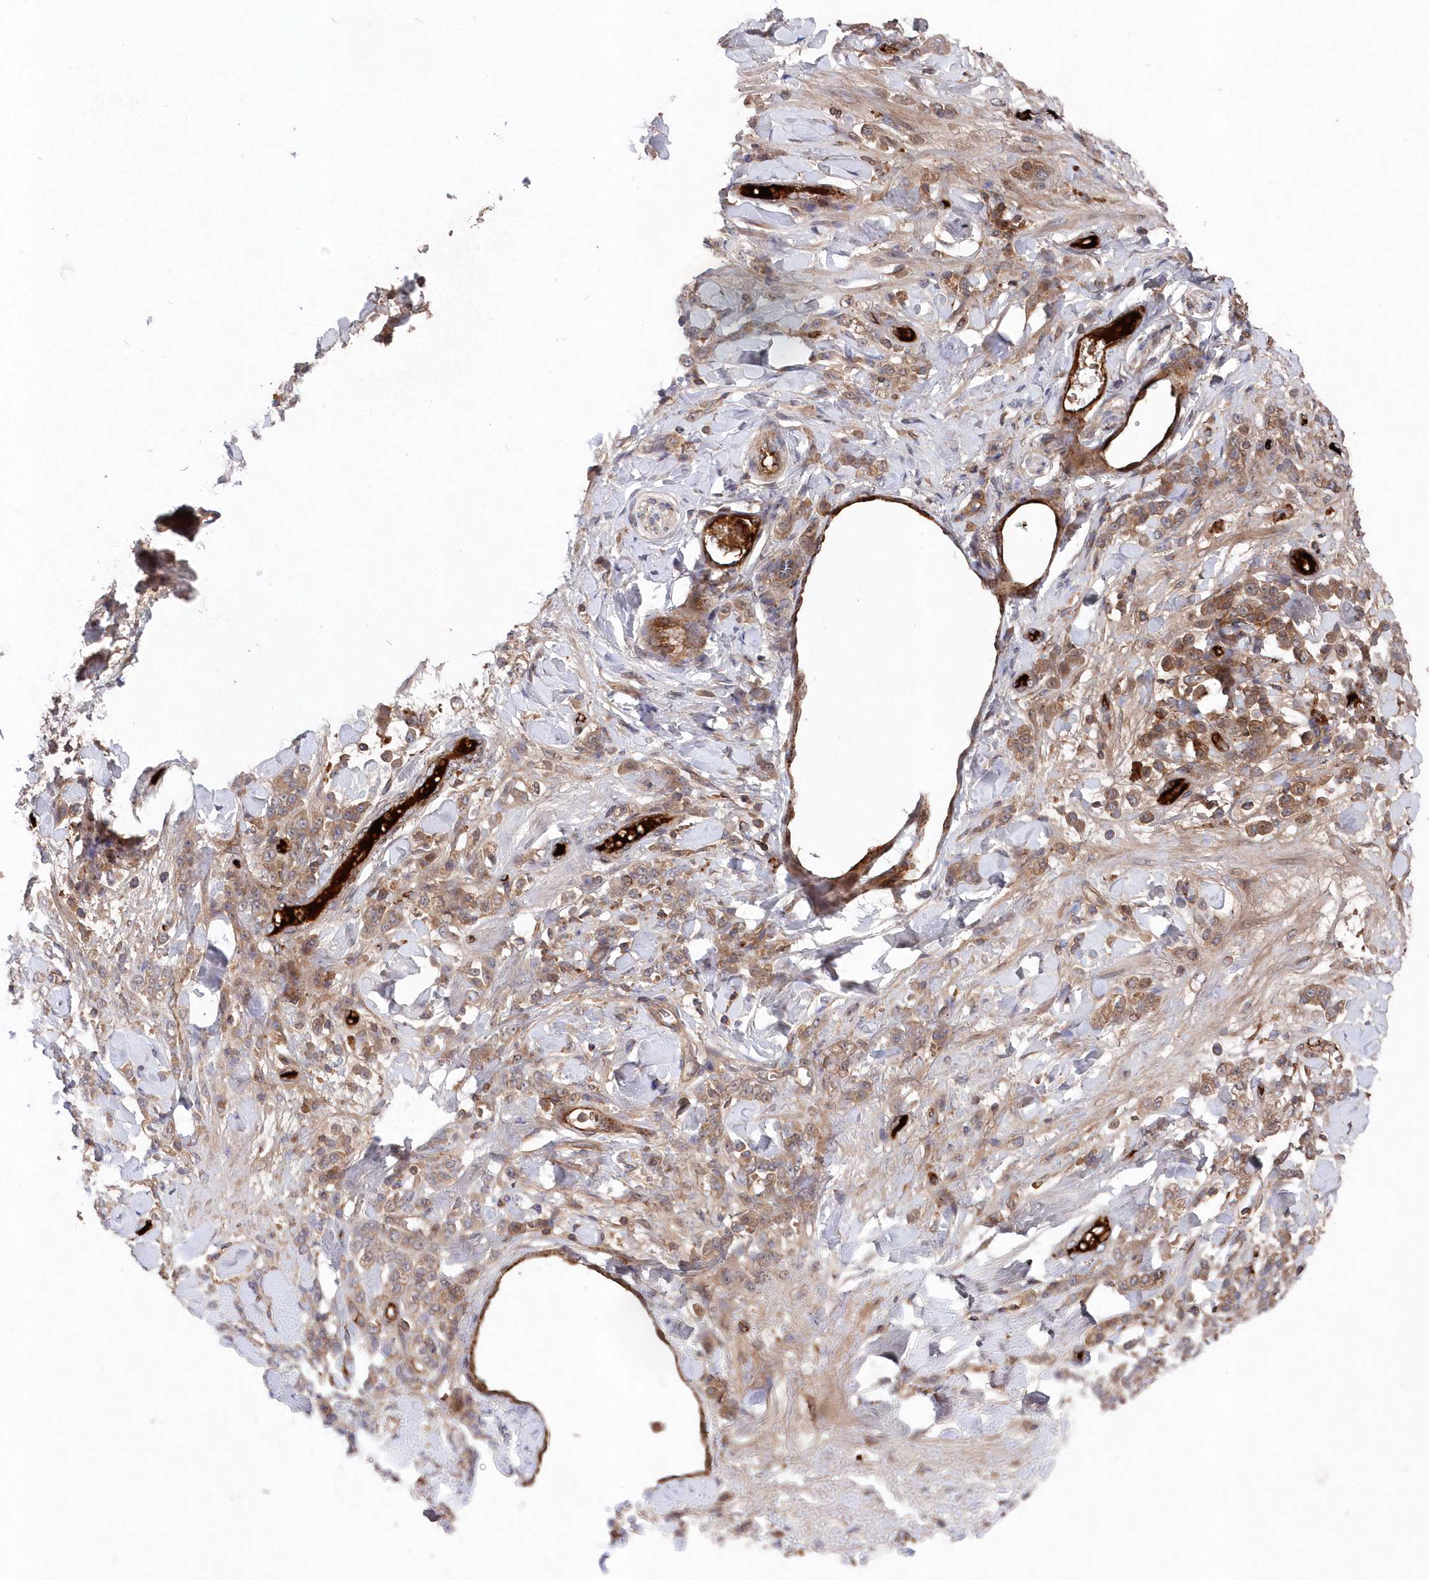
{"staining": {"intensity": "weak", "quantity": ">75%", "location": "cytoplasmic/membranous"}, "tissue": "stomach cancer", "cell_type": "Tumor cells", "image_type": "cancer", "snomed": [{"axis": "morphology", "description": "Normal tissue, NOS"}, {"axis": "morphology", "description": "Adenocarcinoma, NOS"}, {"axis": "topography", "description": "Stomach"}], "caption": "This is an image of immunohistochemistry (IHC) staining of adenocarcinoma (stomach), which shows weak staining in the cytoplasmic/membranous of tumor cells.", "gene": "ABHD14B", "patient": {"sex": "male", "age": 82}}